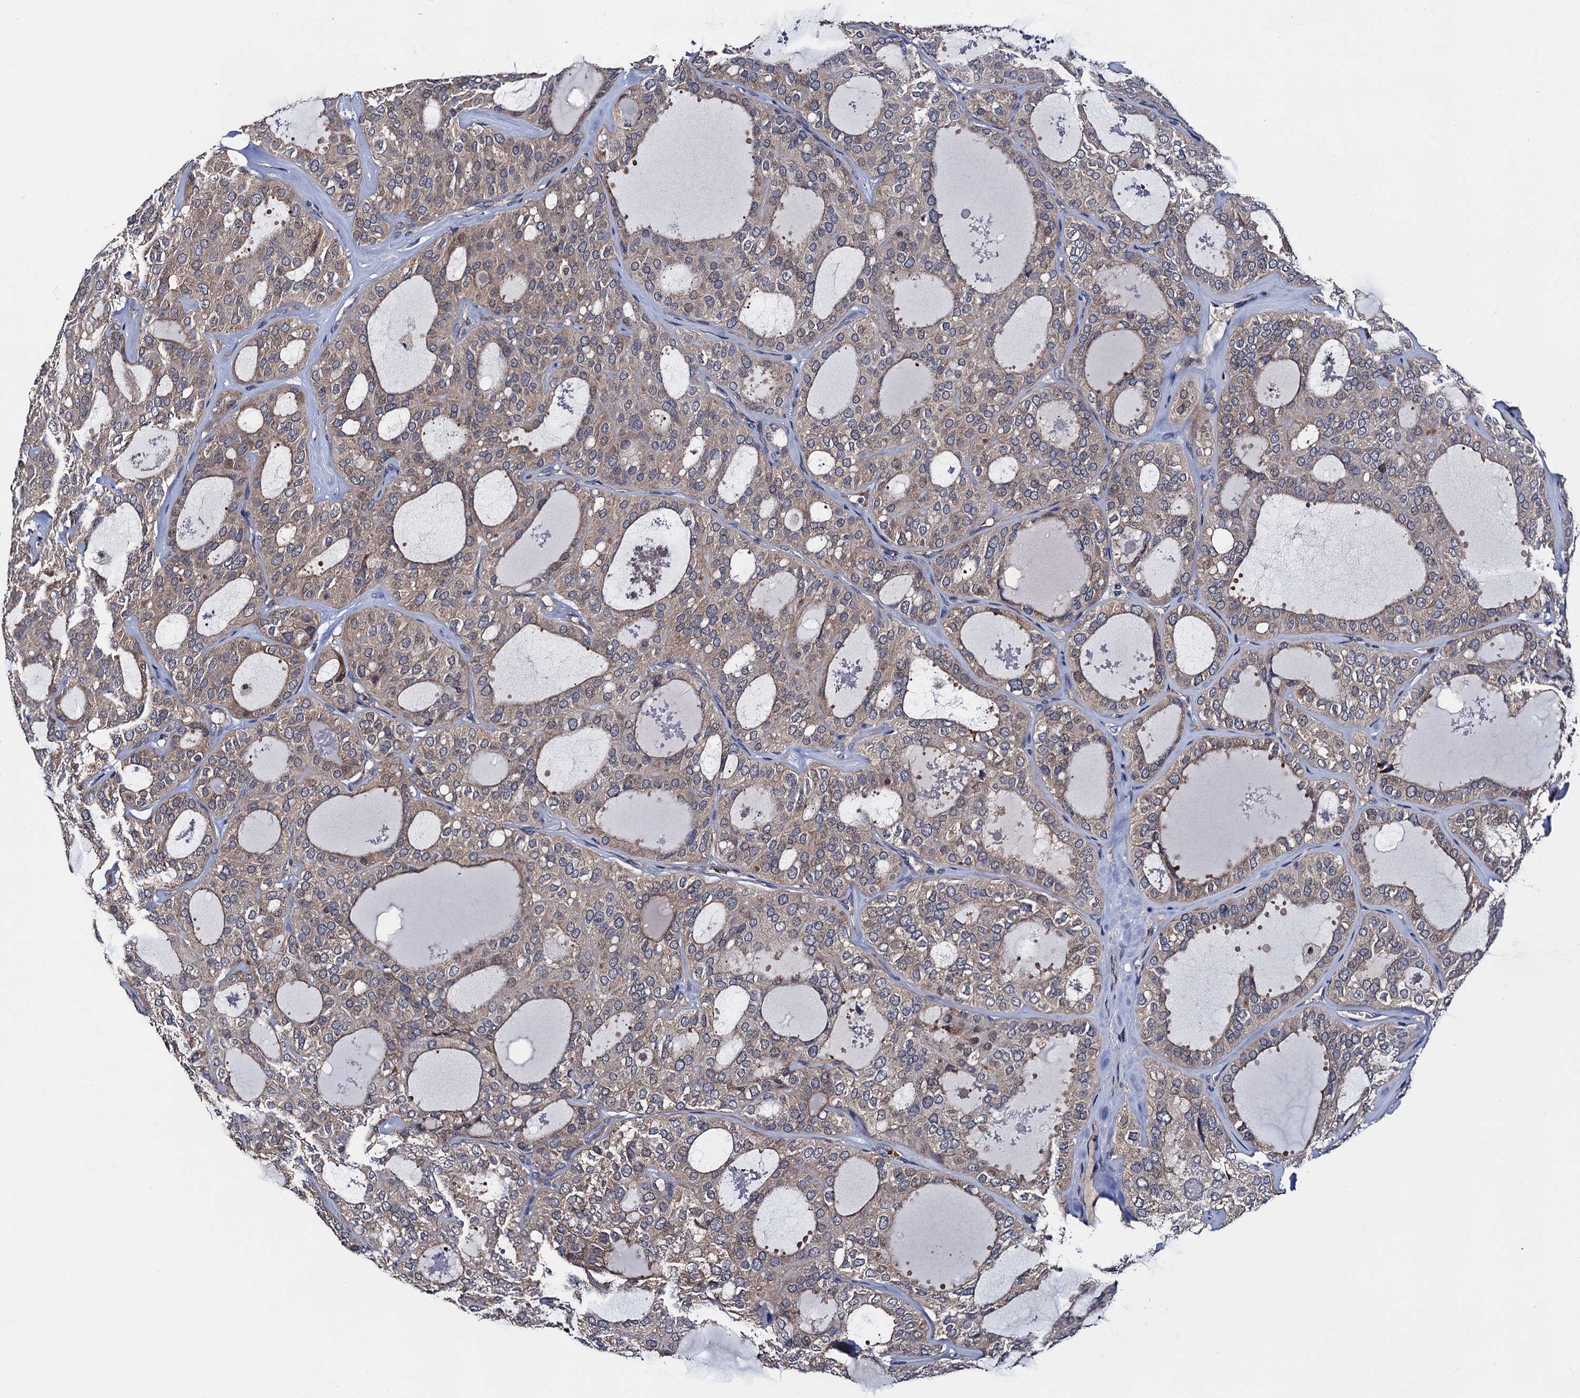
{"staining": {"intensity": "weak", "quantity": "<25%", "location": "cytoplasmic/membranous"}, "tissue": "thyroid cancer", "cell_type": "Tumor cells", "image_type": "cancer", "snomed": [{"axis": "morphology", "description": "Follicular adenoma carcinoma, NOS"}, {"axis": "topography", "description": "Thyroid gland"}], "caption": "Immunohistochemistry of follicular adenoma carcinoma (thyroid) displays no expression in tumor cells.", "gene": "TRMT112", "patient": {"sex": "male", "age": 75}}